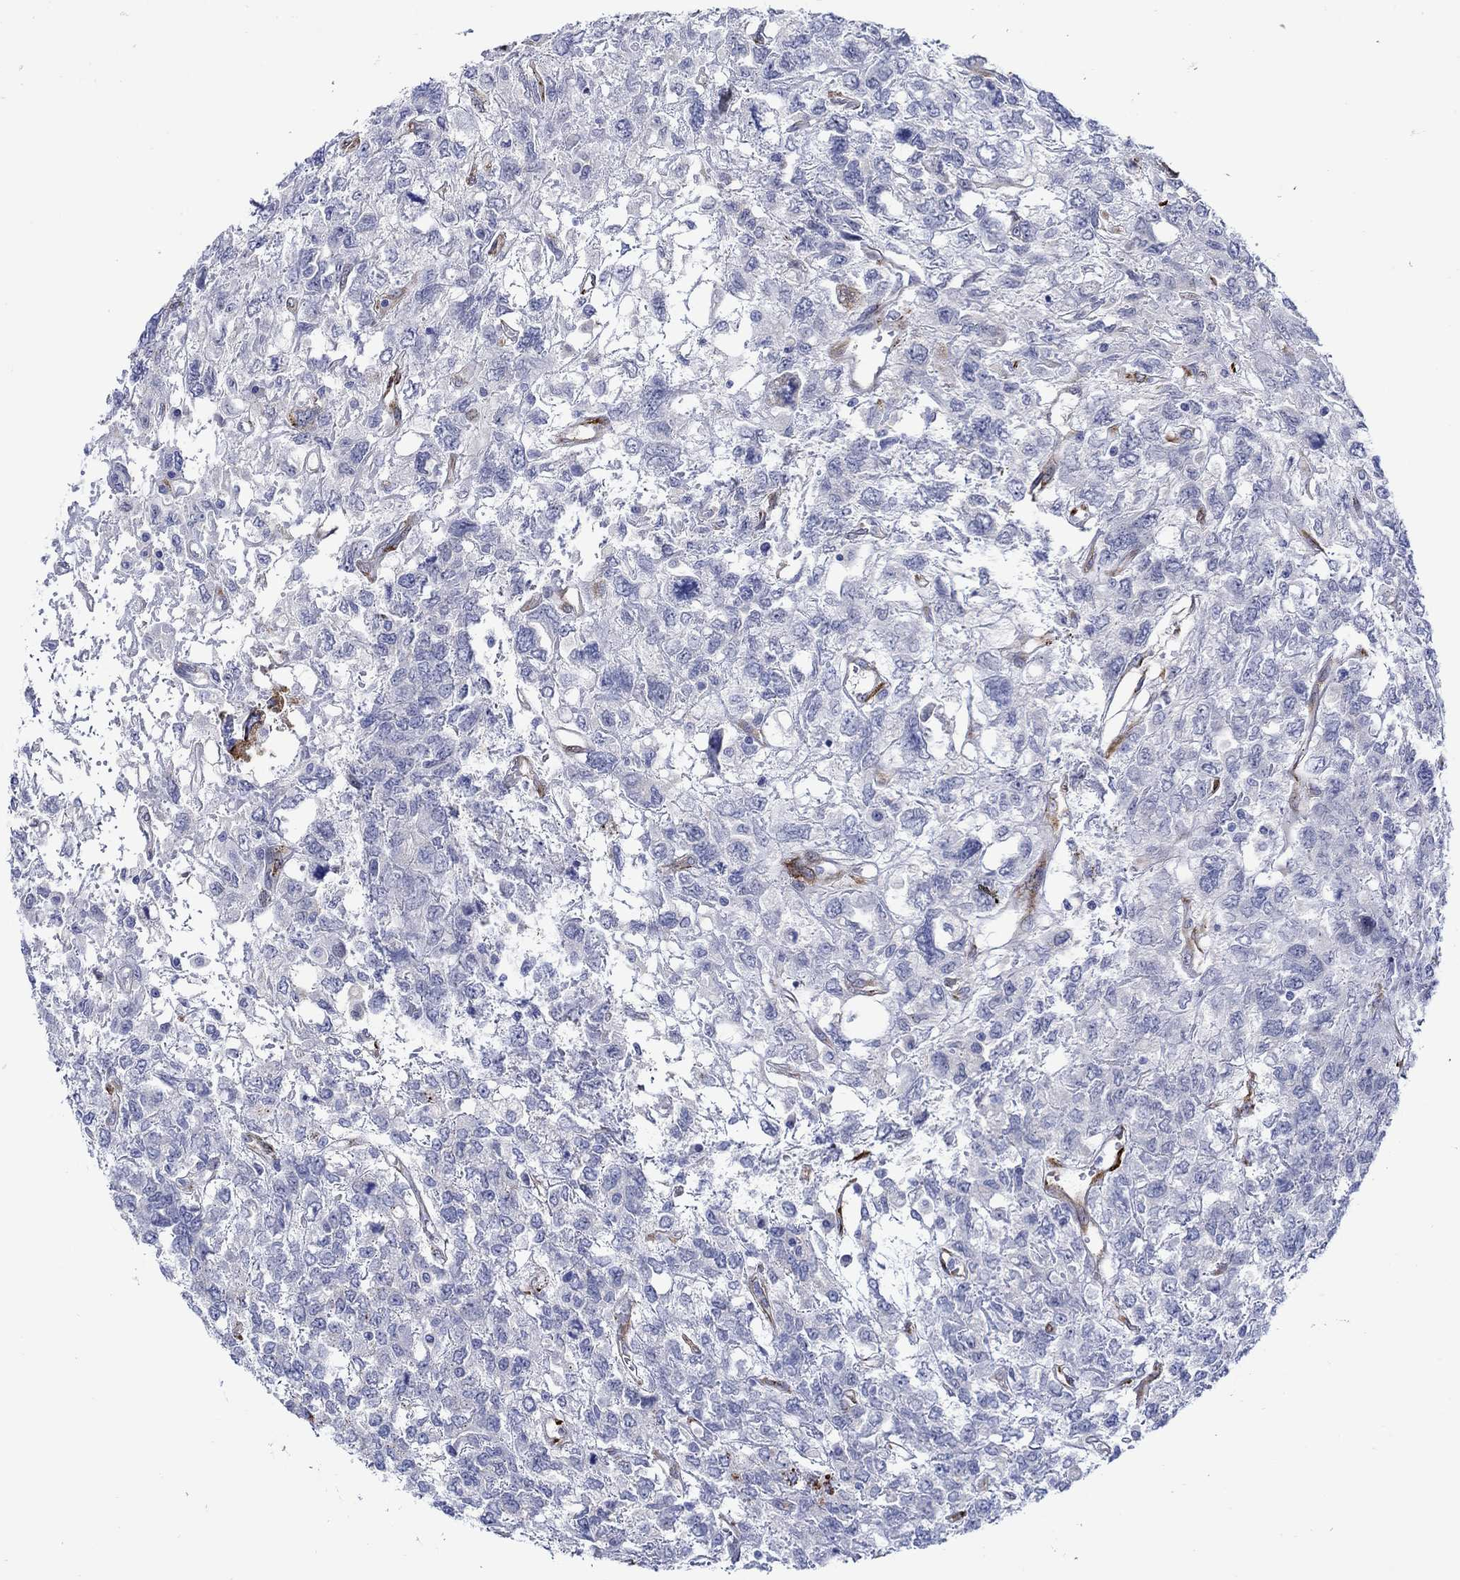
{"staining": {"intensity": "negative", "quantity": "none", "location": "none"}, "tissue": "testis cancer", "cell_type": "Tumor cells", "image_type": "cancer", "snomed": [{"axis": "morphology", "description": "Seminoma, NOS"}, {"axis": "topography", "description": "Testis"}], "caption": "Tumor cells are negative for brown protein staining in testis seminoma. (DAB (3,3'-diaminobenzidine) immunohistochemistry with hematoxylin counter stain).", "gene": "KSR2", "patient": {"sex": "male", "age": 52}}